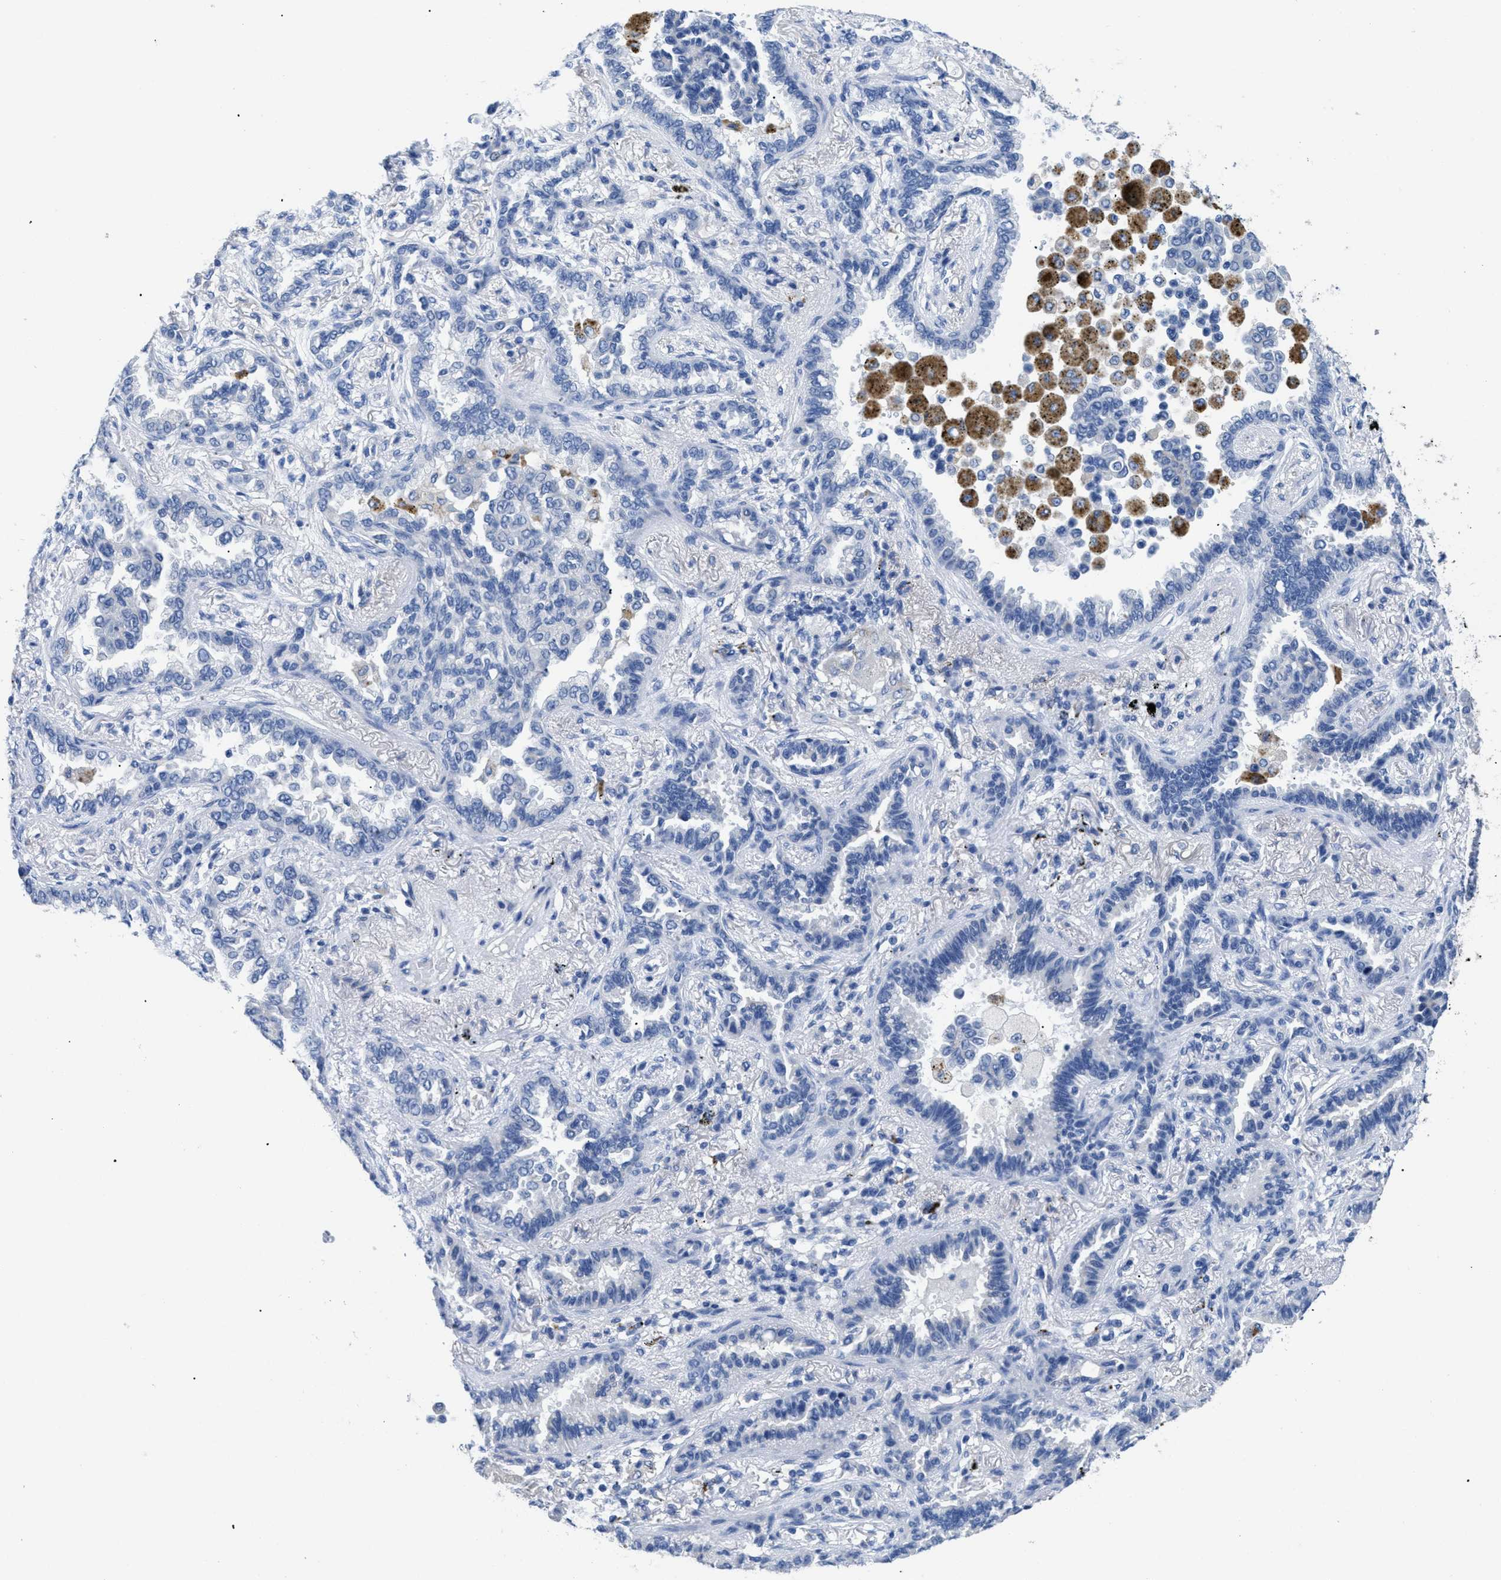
{"staining": {"intensity": "negative", "quantity": "none", "location": "none"}, "tissue": "lung cancer", "cell_type": "Tumor cells", "image_type": "cancer", "snomed": [{"axis": "morphology", "description": "Normal tissue, NOS"}, {"axis": "morphology", "description": "Adenocarcinoma, NOS"}, {"axis": "topography", "description": "Lung"}], "caption": "This histopathology image is of lung cancer stained with immunohistochemistry (IHC) to label a protein in brown with the nuclei are counter-stained blue. There is no expression in tumor cells.", "gene": "APOBEC2", "patient": {"sex": "male", "age": 59}}